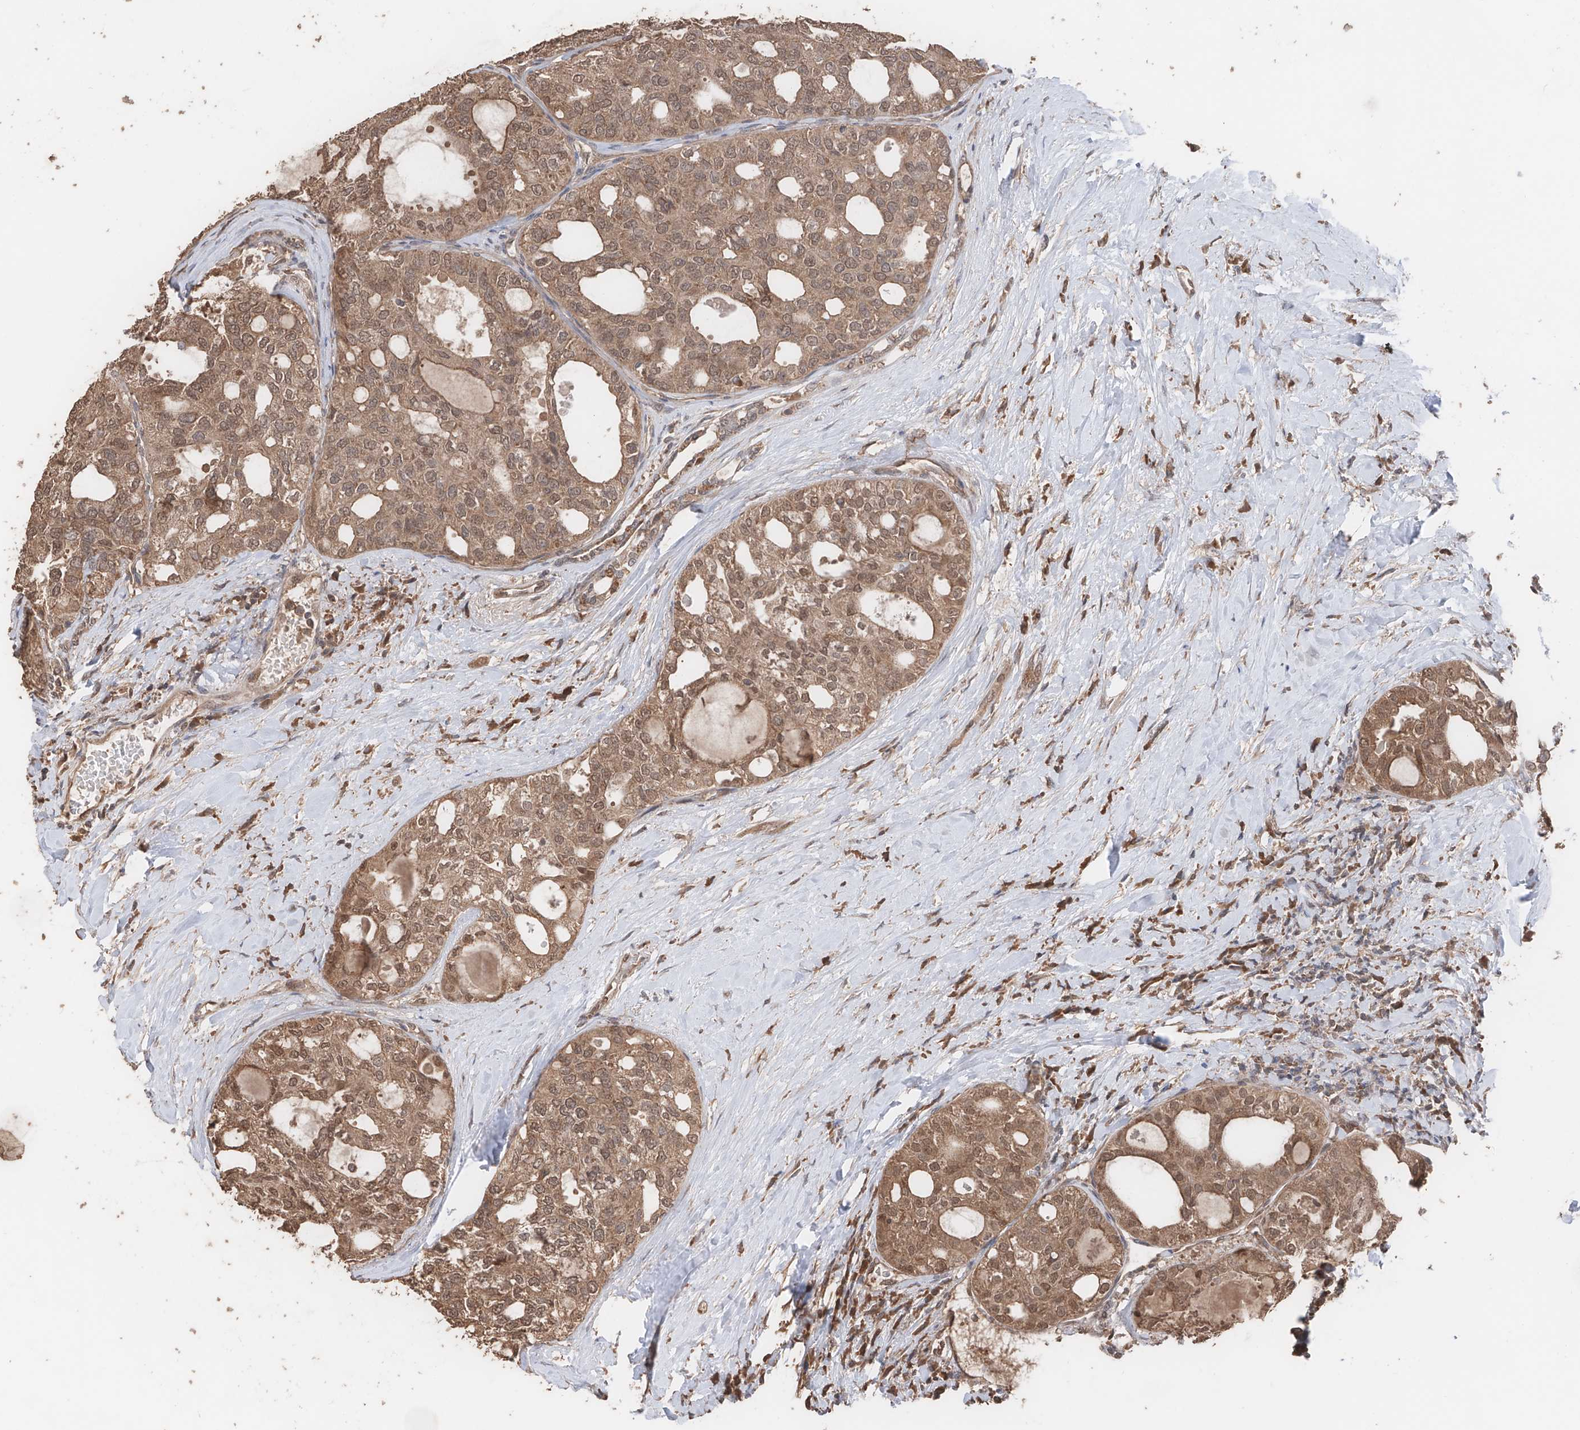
{"staining": {"intensity": "moderate", "quantity": ">75%", "location": "cytoplasmic/membranous,nuclear"}, "tissue": "thyroid cancer", "cell_type": "Tumor cells", "image_type": "cancer", "snomed": [{"axis": "morphology", "description": "Follicular adenoma carcinoma, NOS"}, {"axis": "topography", "description": "Thyroid gland"}], "caption": "Moderate cytoplasmic/membranous and nuclear expression for a protein is present in about >75% of tumor cells of follicular adenoma carcinoma (thyroid) using immunohistochemistry (IHC).", "gene": "FAM135A", "patient": {"sex": "male", "age": 75}}